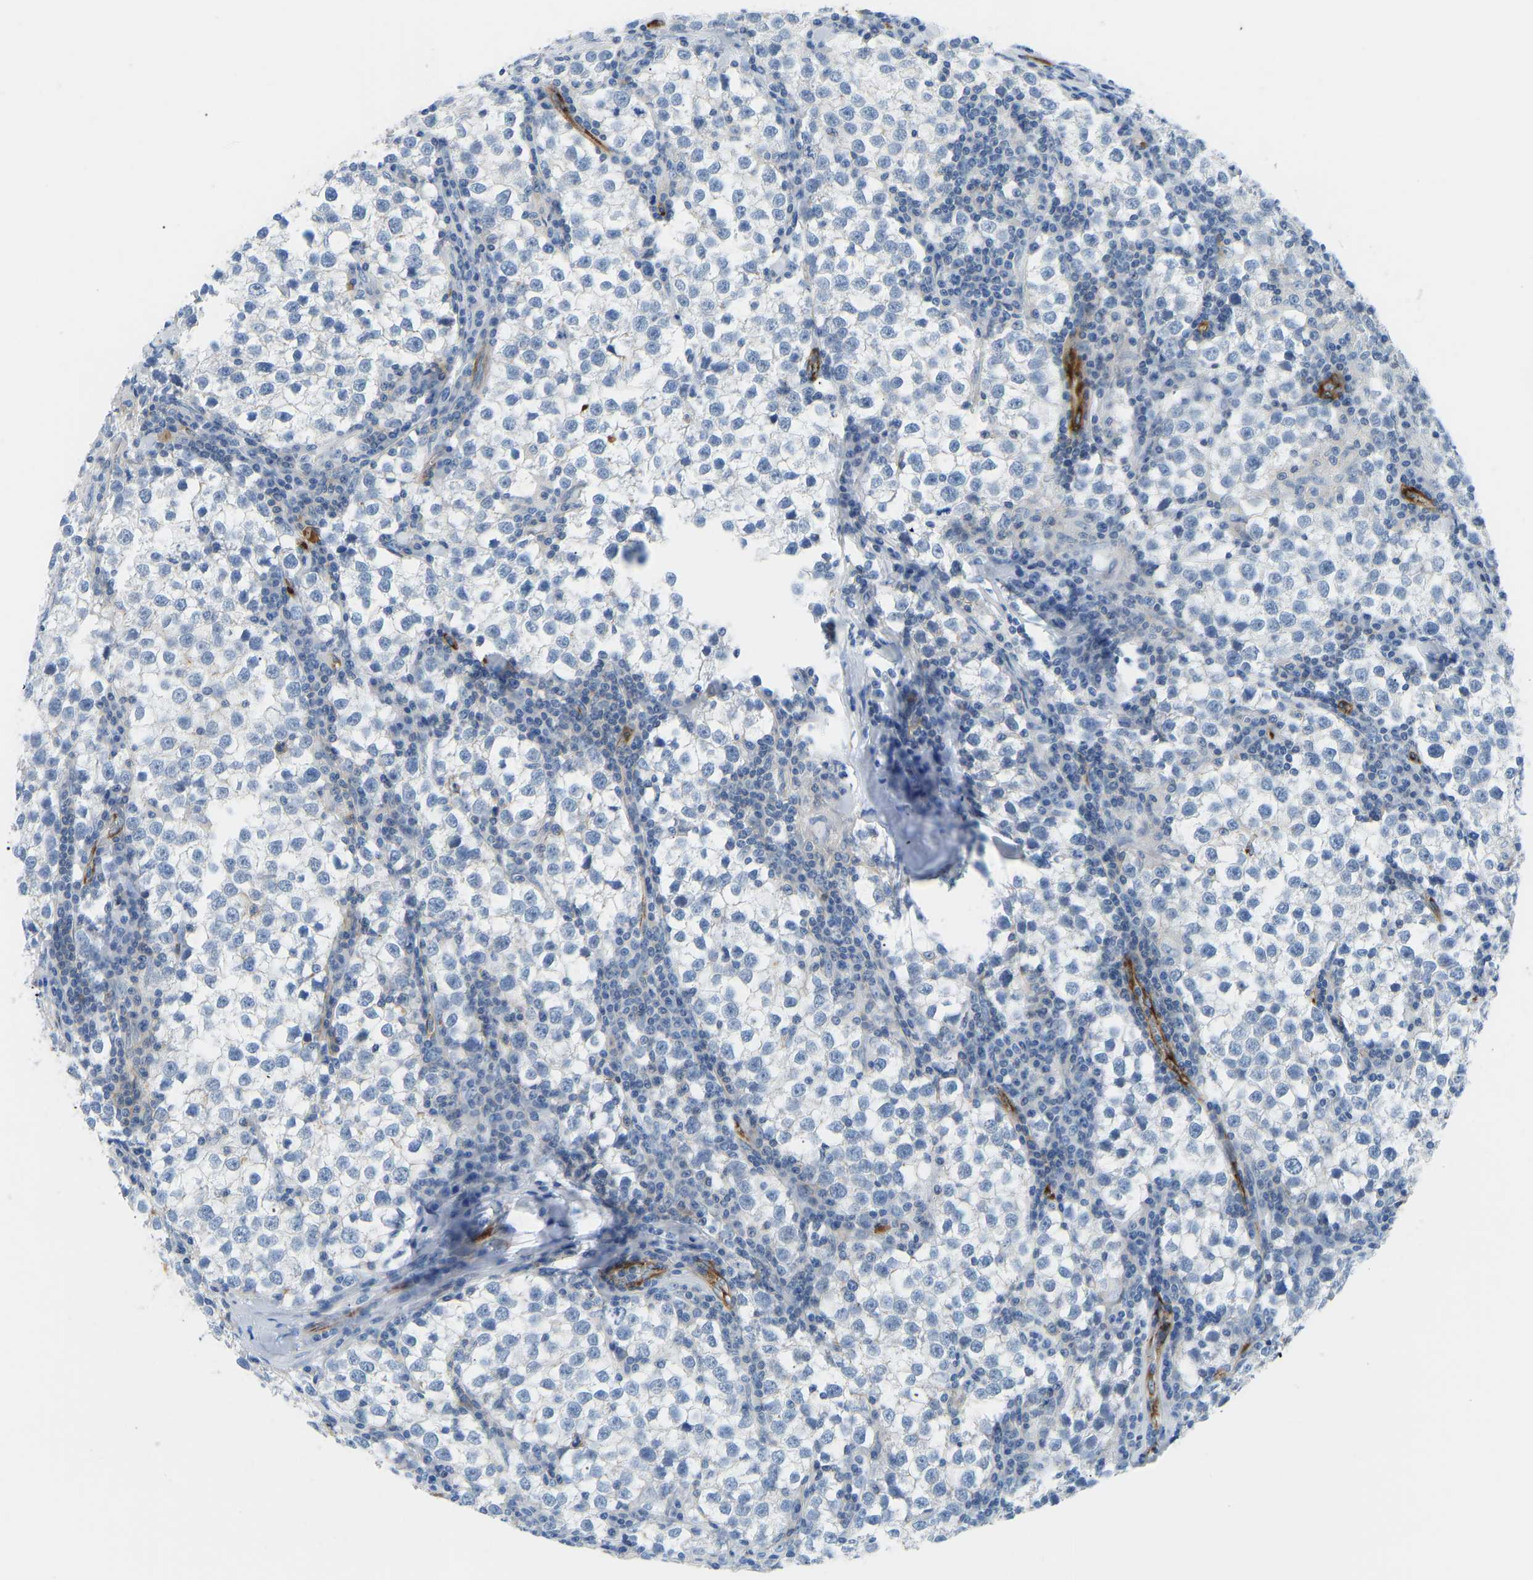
{"staining": {"intensity": "negative", "quantity": "none", "location": "none"}, "tissue": "testis cancer", "cell_type": "Tumor cells", "image_type": "cancer", "snomed": [{"axis": "morphology", "description": "Seminoma, NOS"}, {"axis": "morphology", "description": "Carcinoma, Embryonal, NOS"}, {"axis": "topography", "description": "Testis"}], "caption": "A micrograph of testis cancer stained for a protein displays no brown staining in tumor cells. (Stains: DAB (3,3'-diaminobenzidine) immunohistochemistry (IHC) with hematoxylin counter stain, Microscopy: brightfield microscopy at high magnification).", "gene": "COL15A1", "patient": {"sex": "male", "age": 36}}